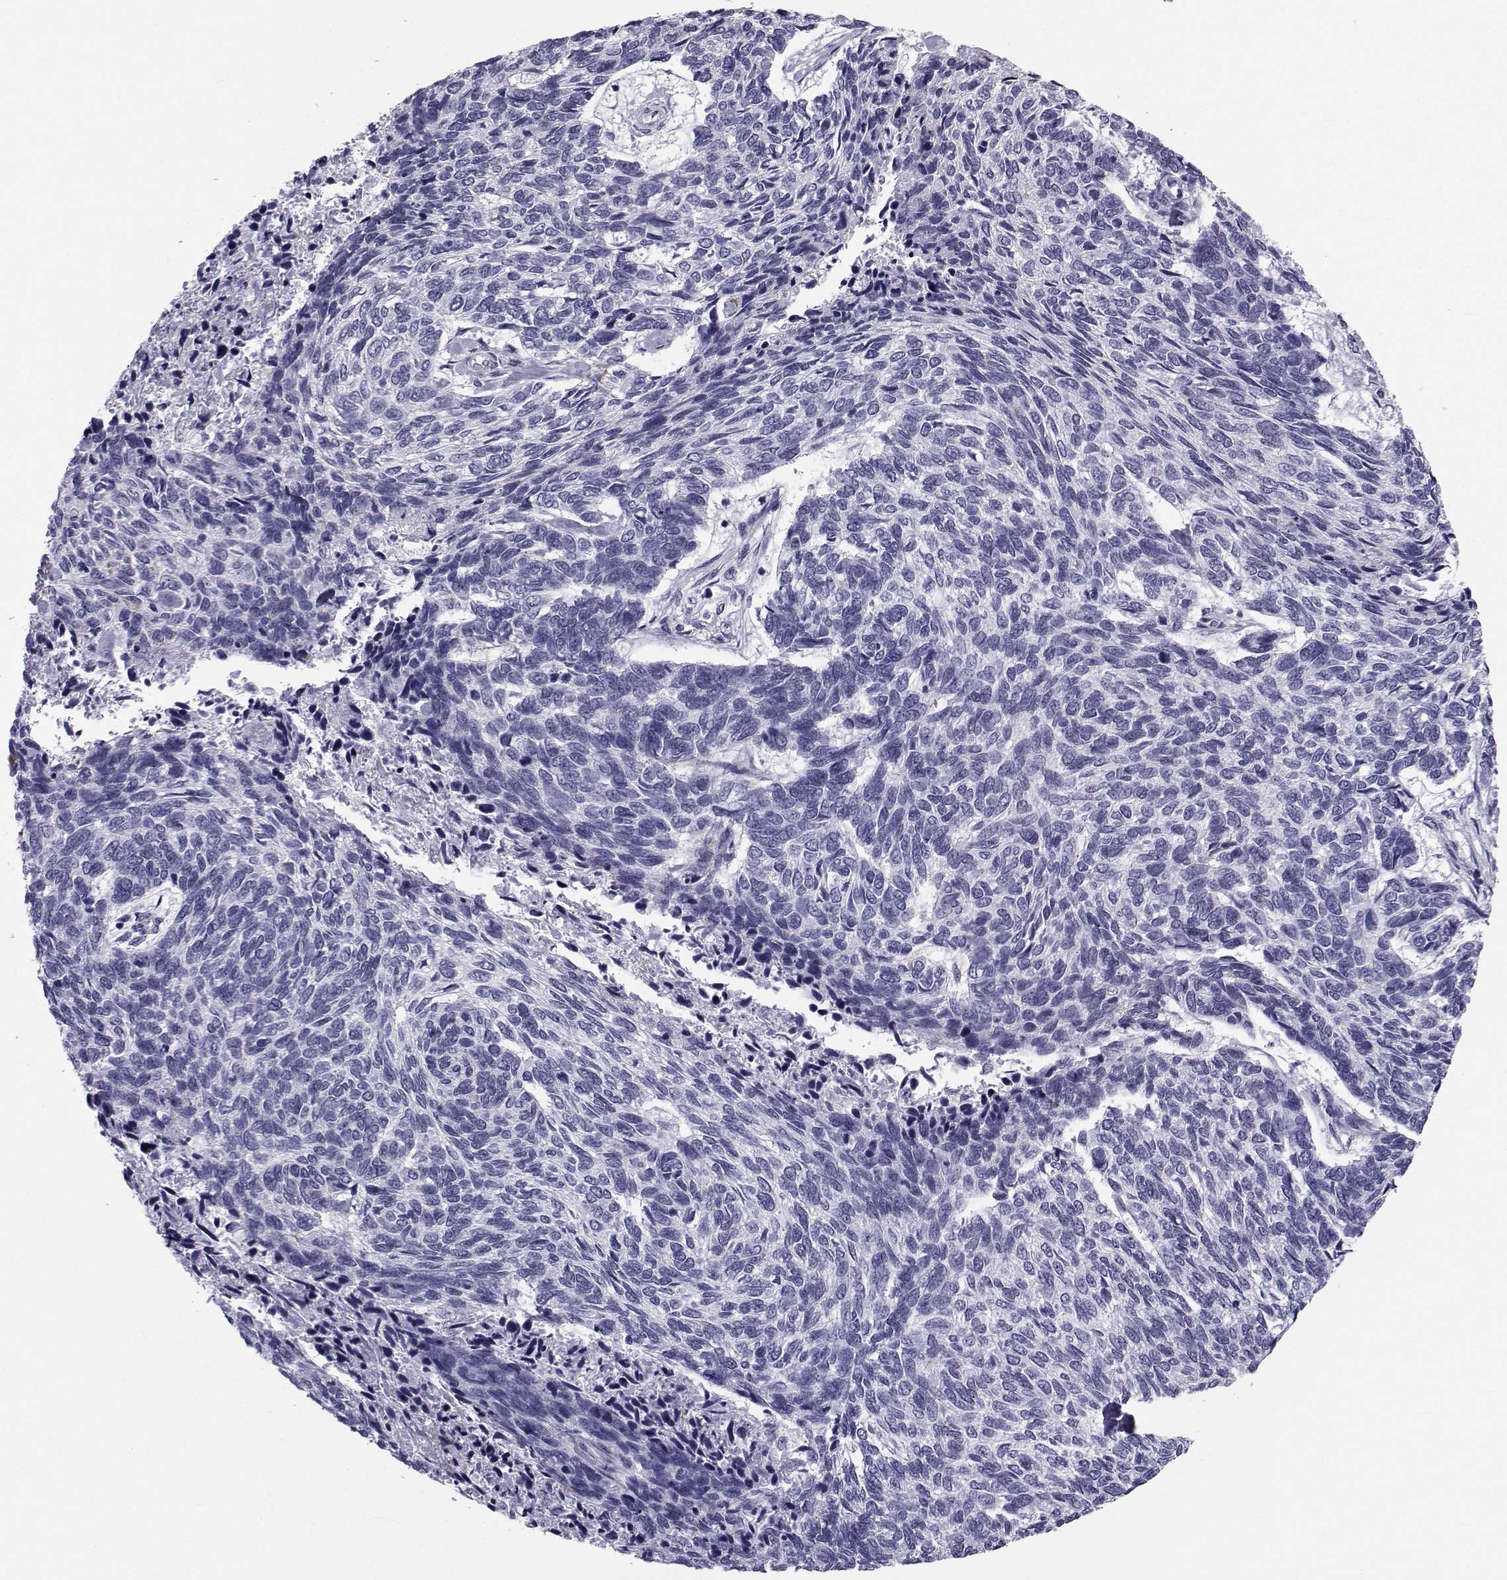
{"staining": {"intensity": "negative", "quantity": "none", "location": "none"}, "tissue": "skin cancer", "cell_type": "Tumor cells", "image_type": "cancer", "snomed": [{"axis": "morphology", "description": "Basal cell carcinoma"}, {"axis": "topography", "description": "Skin"}], "caption": "This is a image of IHC staining of basal cell carcinoma (skin), which shows no expression in tumor cells. The staining is performed using DAB brown chromogen with nuclei counter-stained in using hematoxylin.", "gene": "SPANXD", "patient": {"sex": "female", "age": 65}}